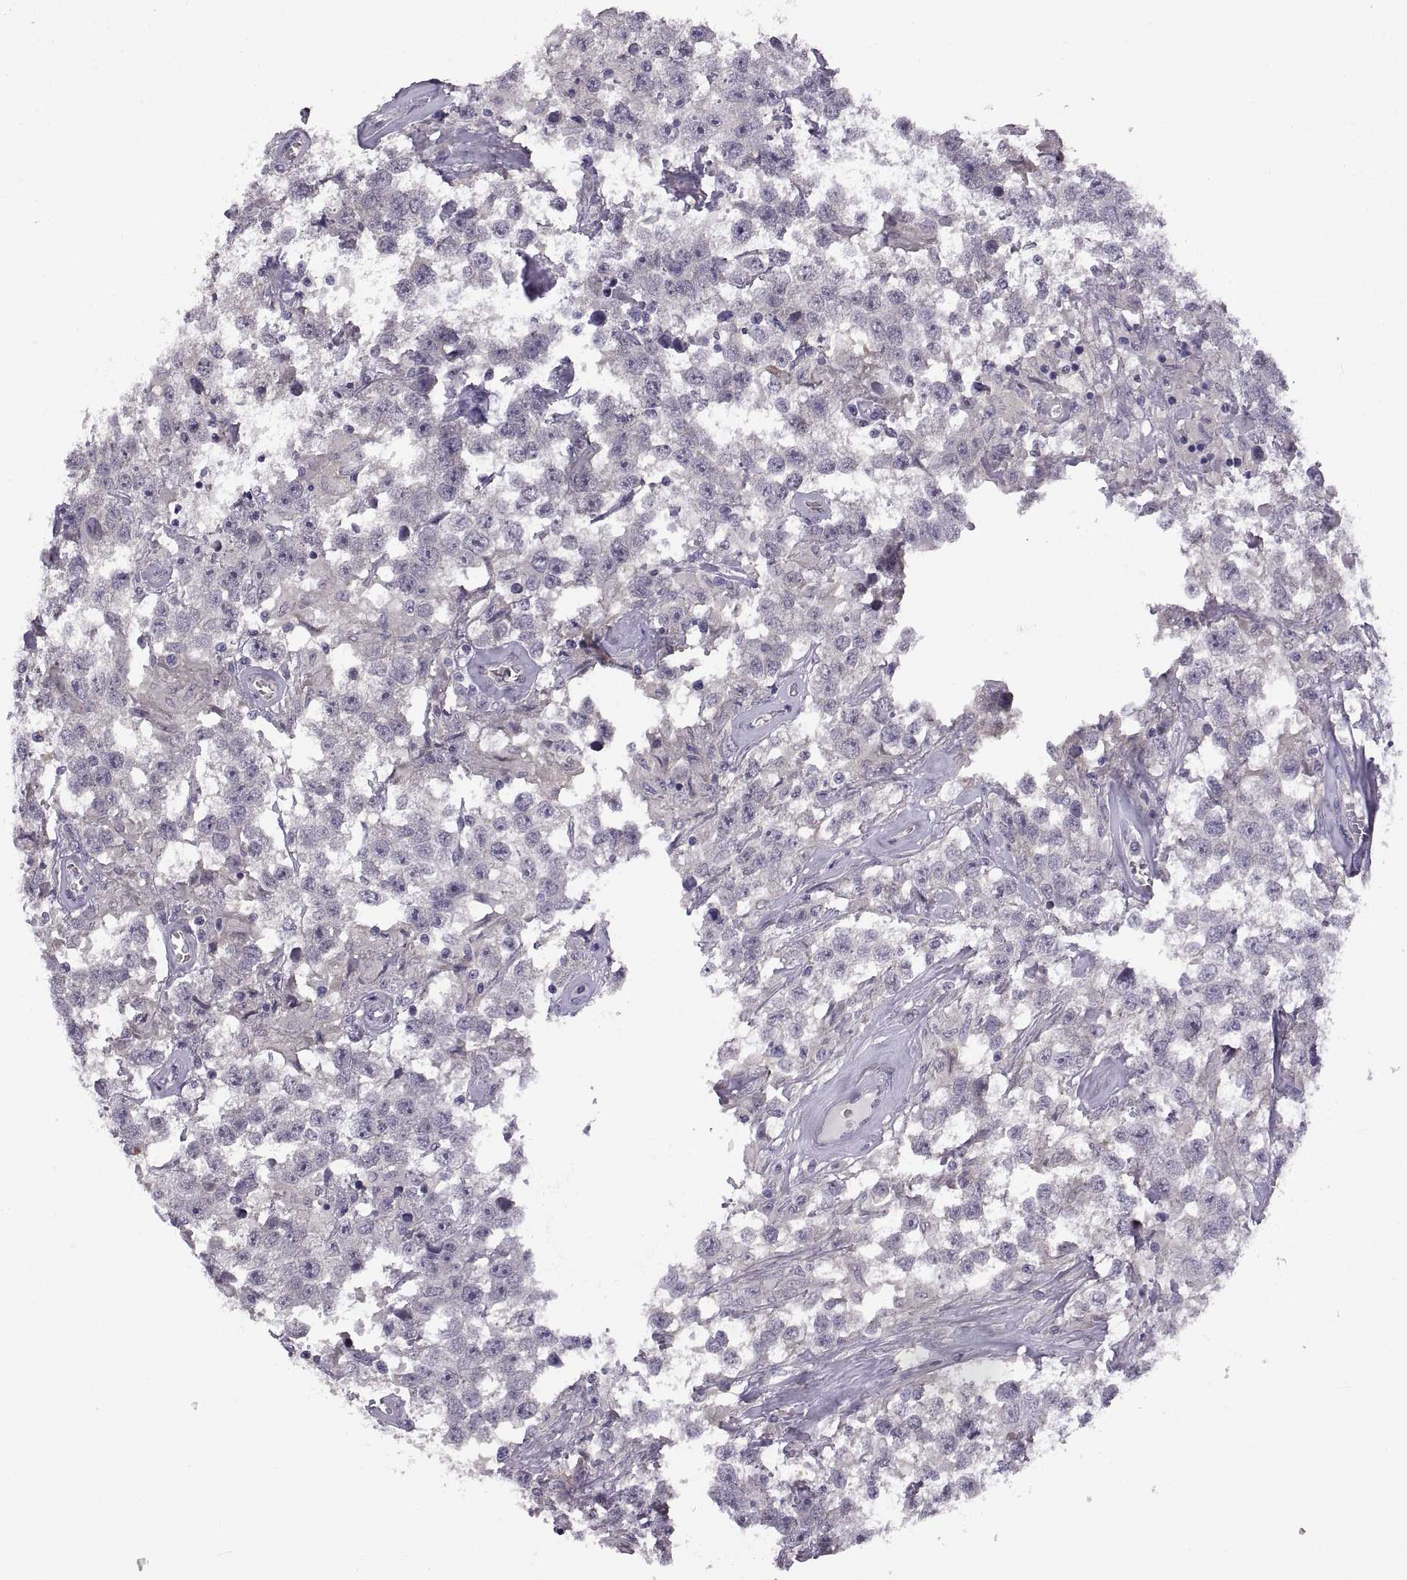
{"staining": {"intensity": "negative", "quantity": "none", "location": "none"}, "tissue": "testis cancer", "cell_type": "Tumor cells", "image_type": "cancer", "snomed": [{"axis": "morphology", "description": "Seminoma, NOS"}, {"axis": "topography", "description": "Testis"}], "caption": "DAB immunohistochemical staining of human testis seminoma displays no significant positivity in tumor cells.", "gene": "MEIOC", "patient": {"sex": "male", "age": 43}}